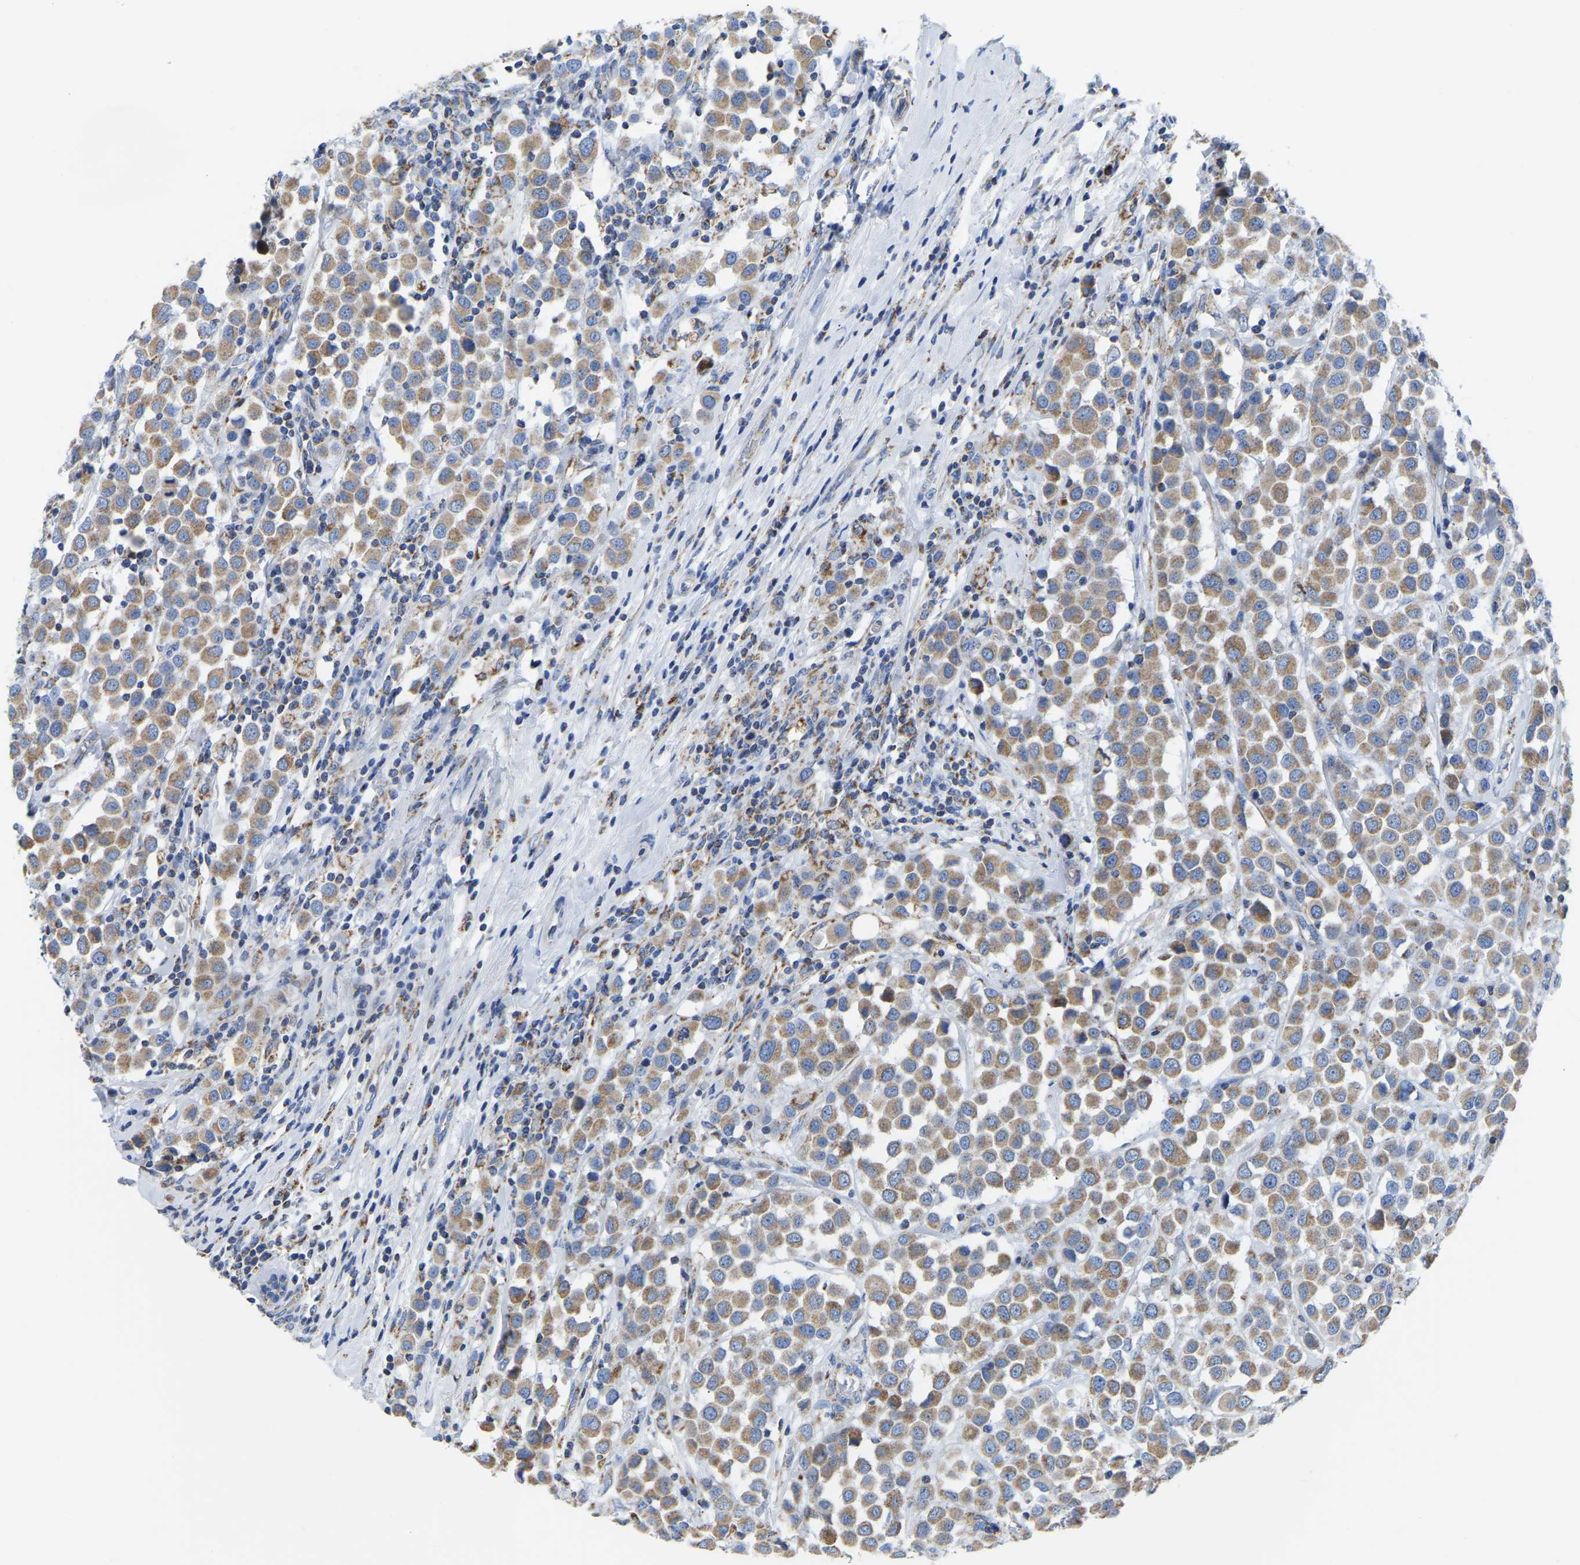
{"staining": {"intensity": "moderate", "quantity": ">75%", "location": "cytoplasmic/membranous"}, "tissue": "breast cancer", "cell_type": "Tumor cells", "image_type": "cancer", "snomed": [{"axis": "morphology", "description": "Duct carcinoma"}, {"axis": "topography", "description": "Breast"}], "caption": "This image demonstrates immunohistochemistry (IHC) staining of invasive ductal carcinoma (breast), with medium moderate cytoplasmic/membranous positivity in about >75% of tumor cells.", "gene": "ETFA", "patient": {"sex": "female", "age": 61}}